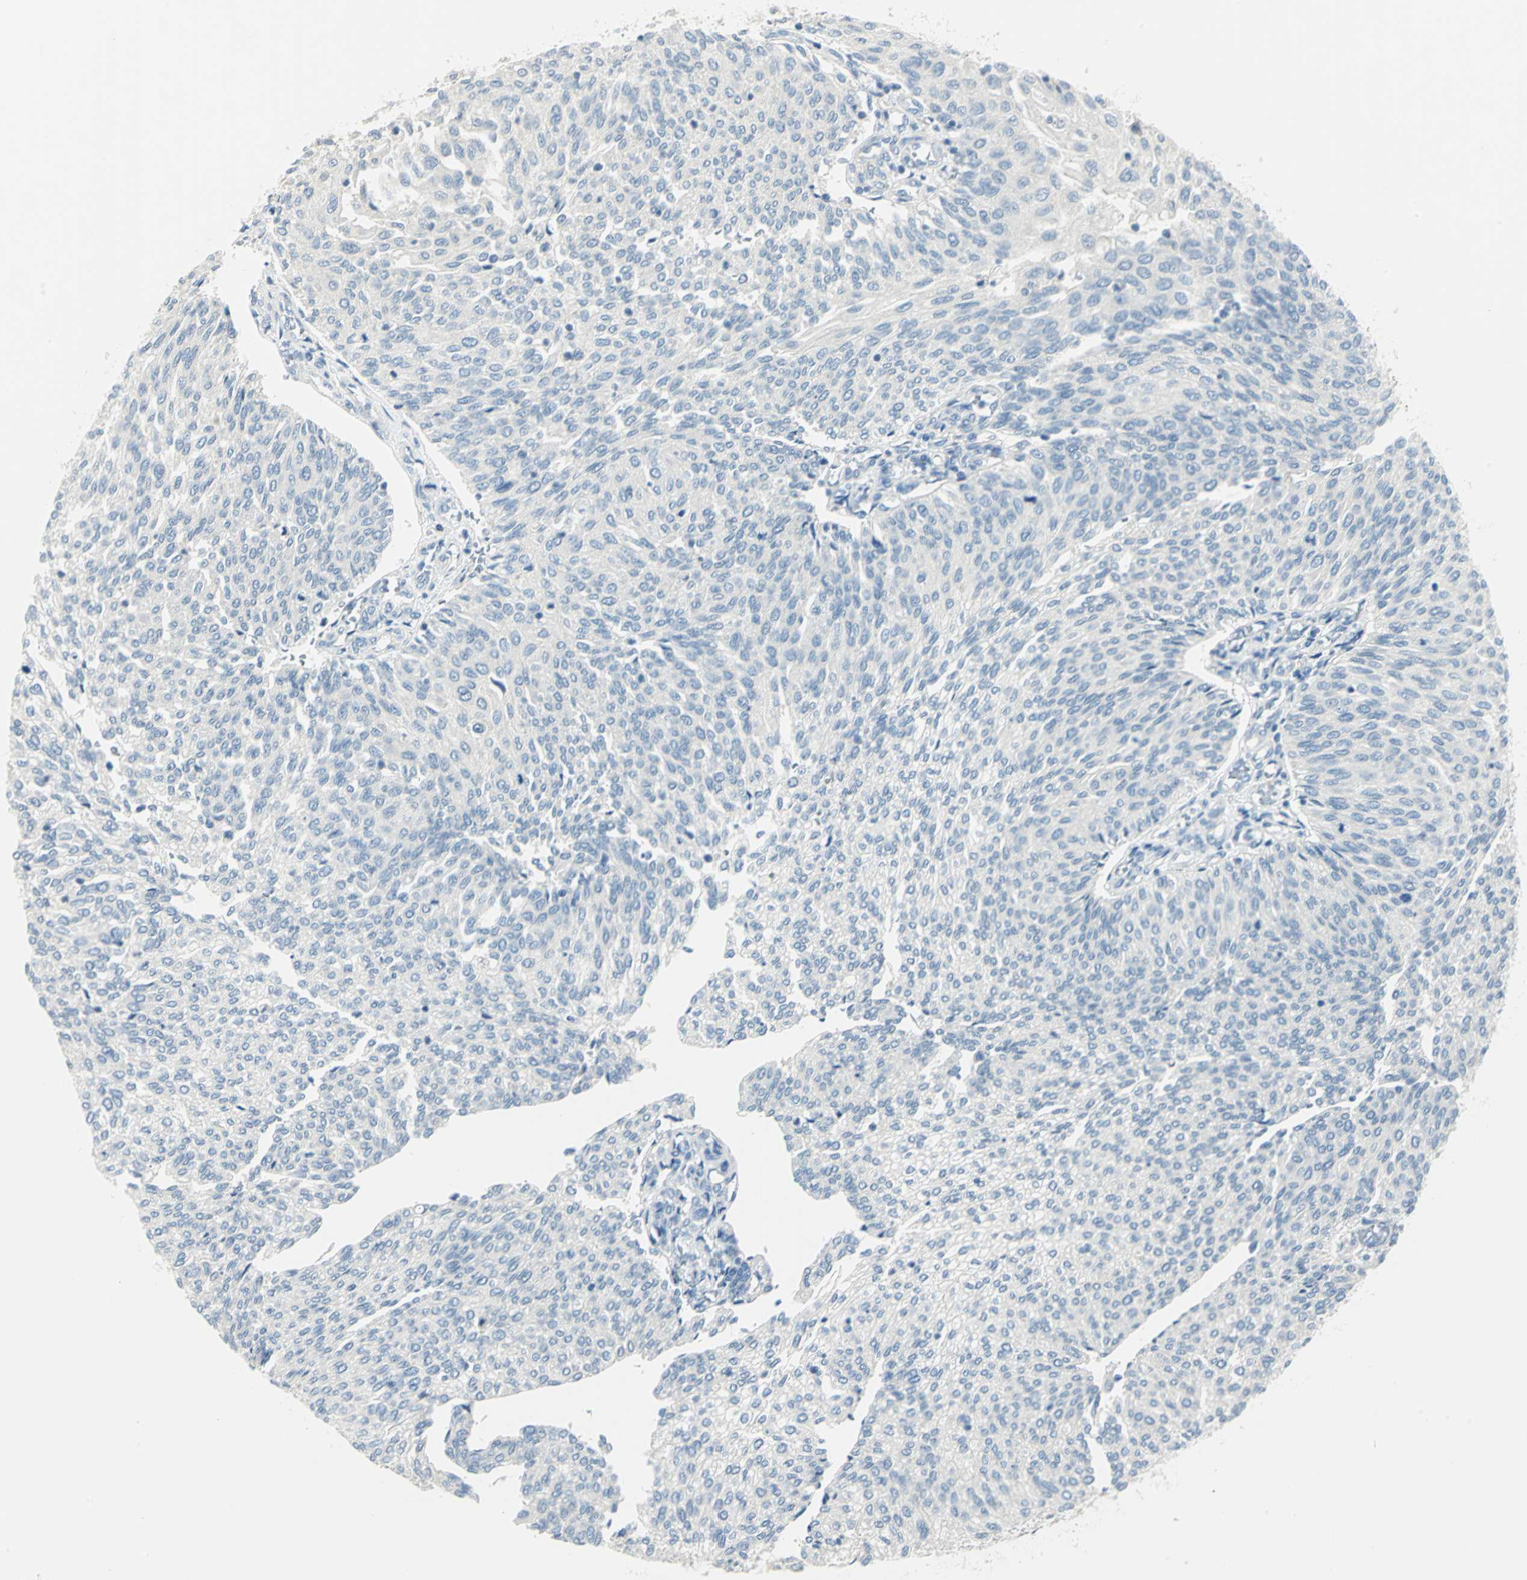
{"staining": {"intensity": "negative", "quantity": "none", "location": "none"}, "tissue": "urothelial cancer", "cell_type": "Tumor cells", "image_type": "cancer", "snomed": [{"axis": "morphology", "description": "Urothelial carcinoma, Low grade"}, {"axis": "topography", "description": "Urinary bladder"}], "caption": "This histopathology image is of urothelial cancer stained with immunohistochemistry to label a protein in brown with the nuclei are counter-stained blue. There is no positivity in tumor cells.", "gene": "UCHL1", "patient": {"sex": "female", "age": 79}}